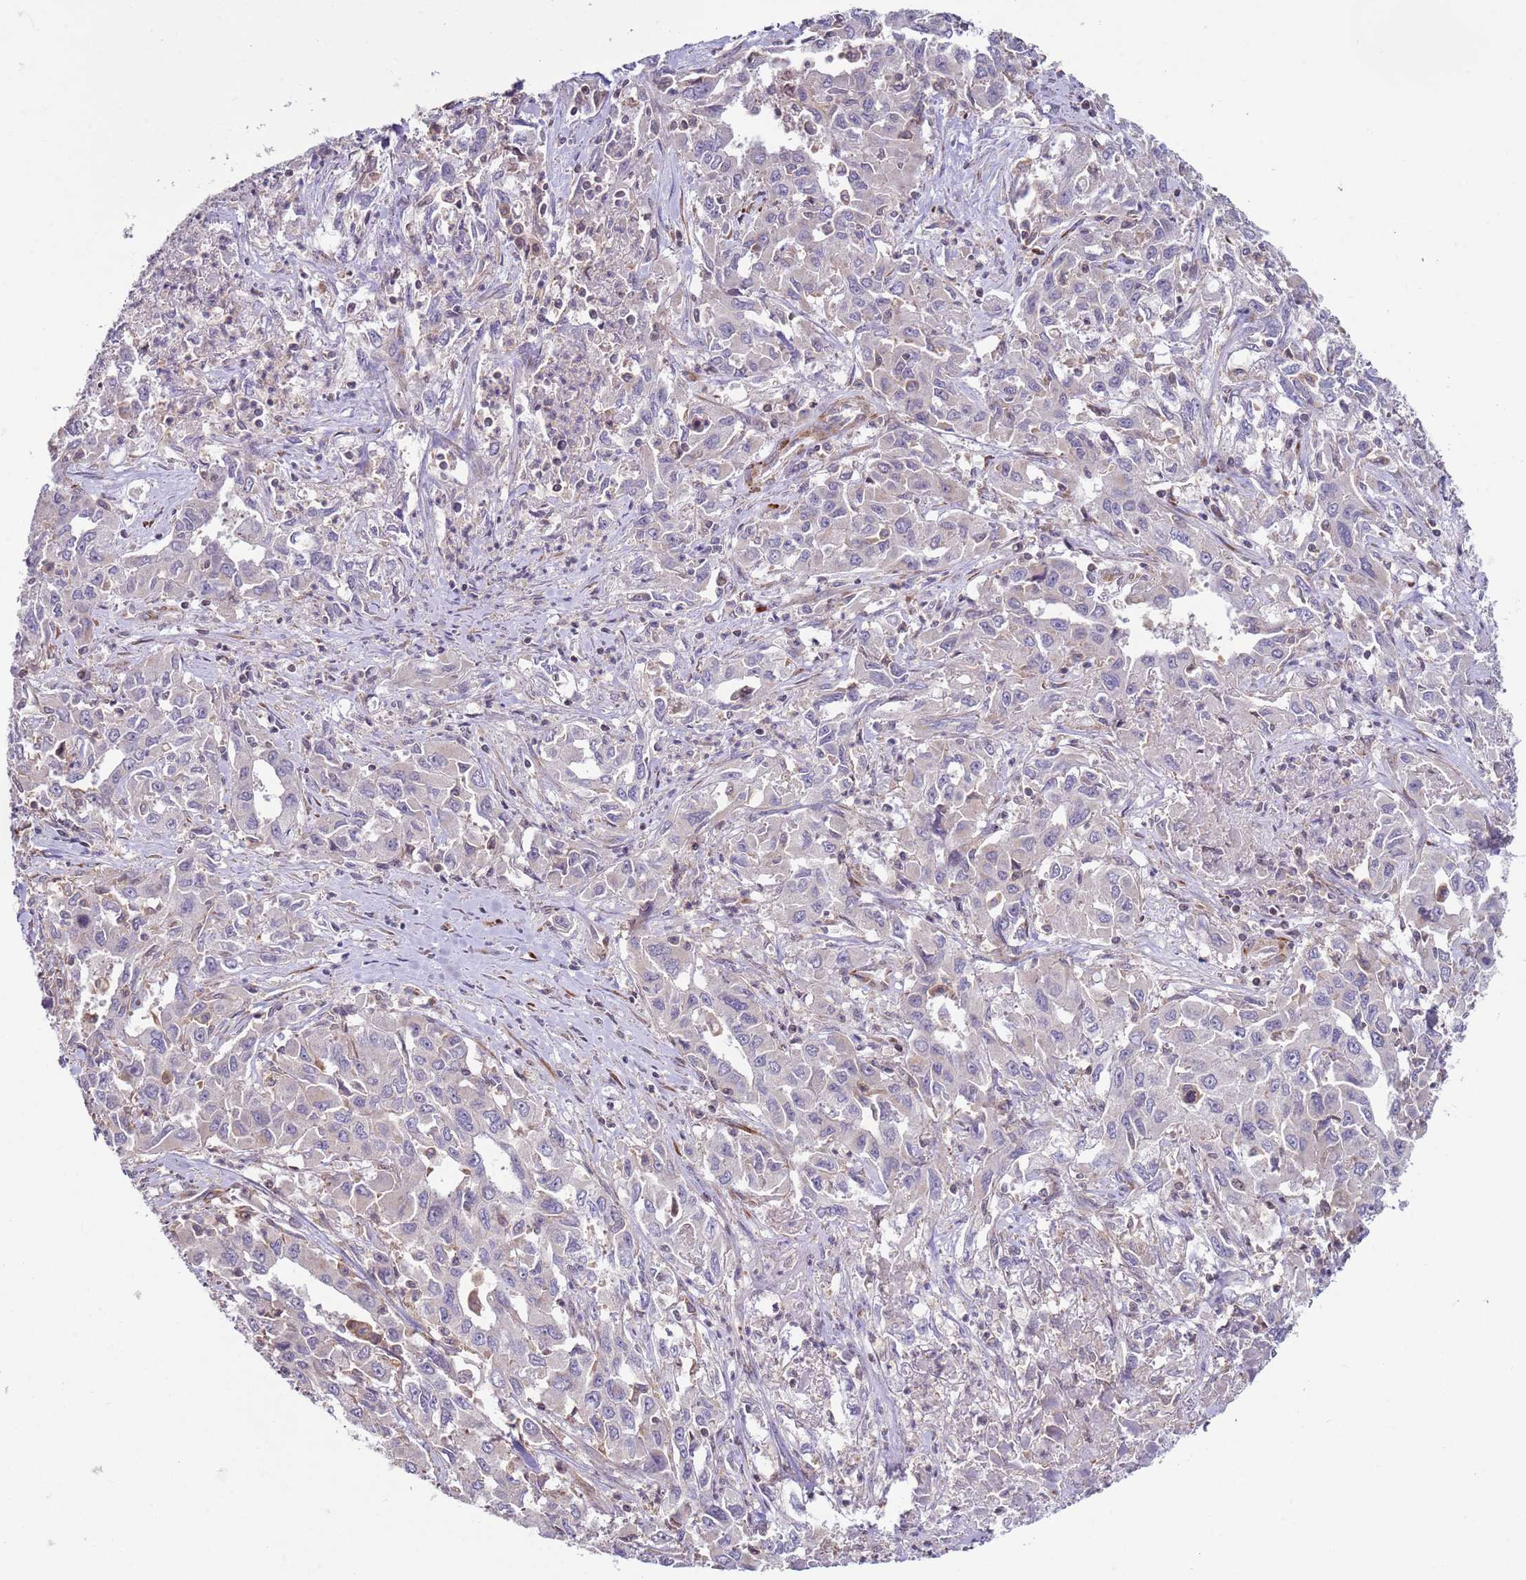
{"staining": {"intensity": "negative", "quantity": "none", "location": "none"}, "tissue": "liver cancer", "cell_type": "Tumor cells", "image_type": "cancer", "snomed": [{"axis": "morphology", "description": "Carcinoma, Hepatocellular, NOS"}, {"axis": "topography", "description": "Liver"}], "caption": "IHC histopathology image of neoplastic tissue: hepatocellular carcinoma (liver) stained with DAB (3,3'-diaminobenzidine) reveals no significant protein positivity in tumor cells.", "gene": "SNAPC4", "patient": {"sex": "male", "age": 63}}